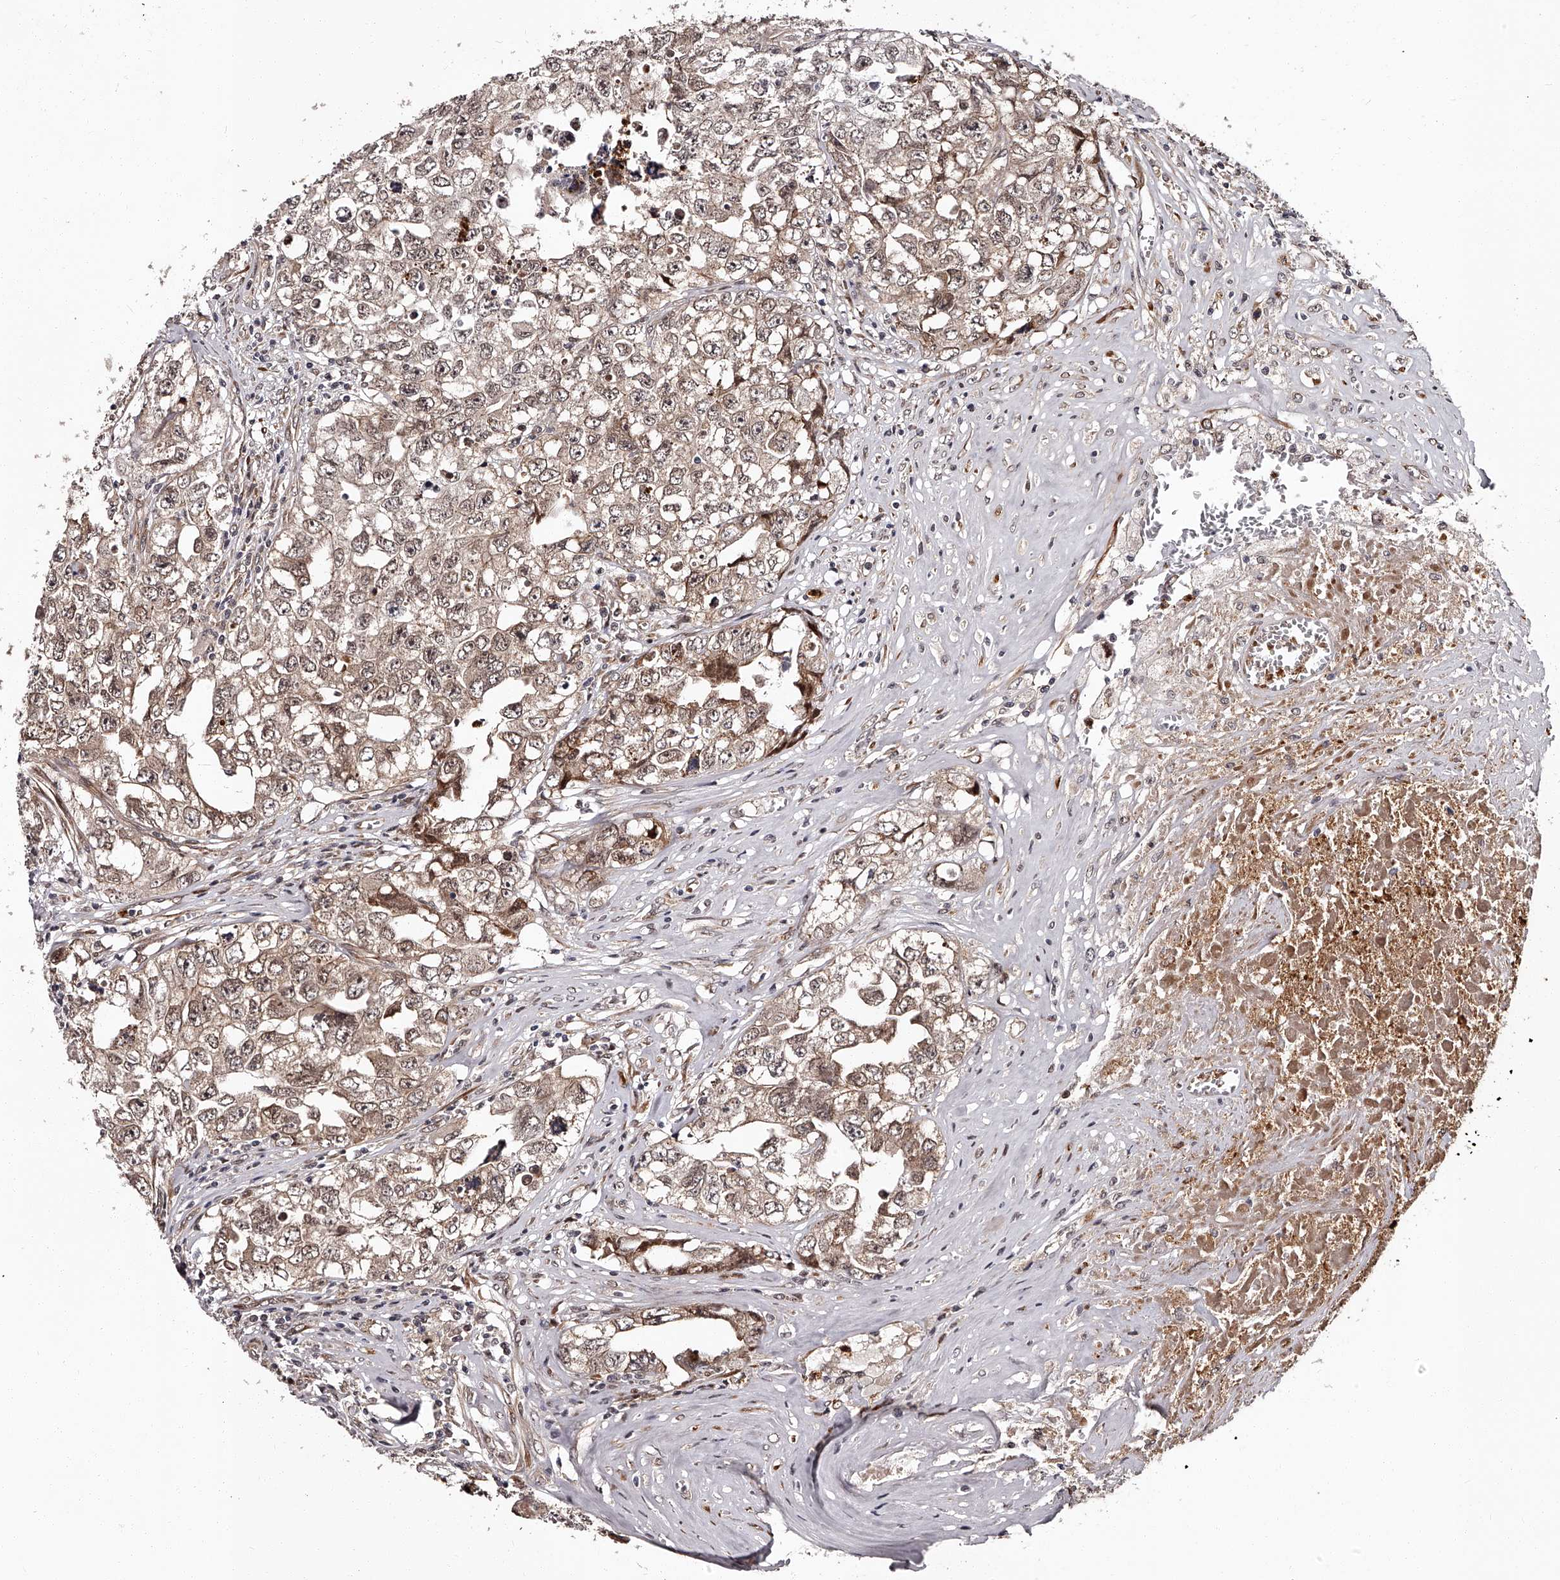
{"staining": {"intensity": "weak", "quantity": ">75%", "location": "cytoplasmic/membranous,nuclear"}, "tissue": "testis cancer", "cell_type": "Tumor cells", "image_type": "cancer", "snomed": [{"axis": "morphology", "description": "Seminoma, NOS"}, {"axis": "morphology", "description": "Carcinoma, Embryonal, NOS"}, {"axis": "topography", "description": "Testis"}], "caption": "Seminoma (testis) tissue reveals weak cytoplasmic/membranous and nuclear staining in about >75% of tumor cells Using DAB (brown) and hematoxylin (blue) stains, captured at high magnification using brightfield microscopy.", "gene": "RSC1A1", "patient": {"sex": "male", "age": 43}}